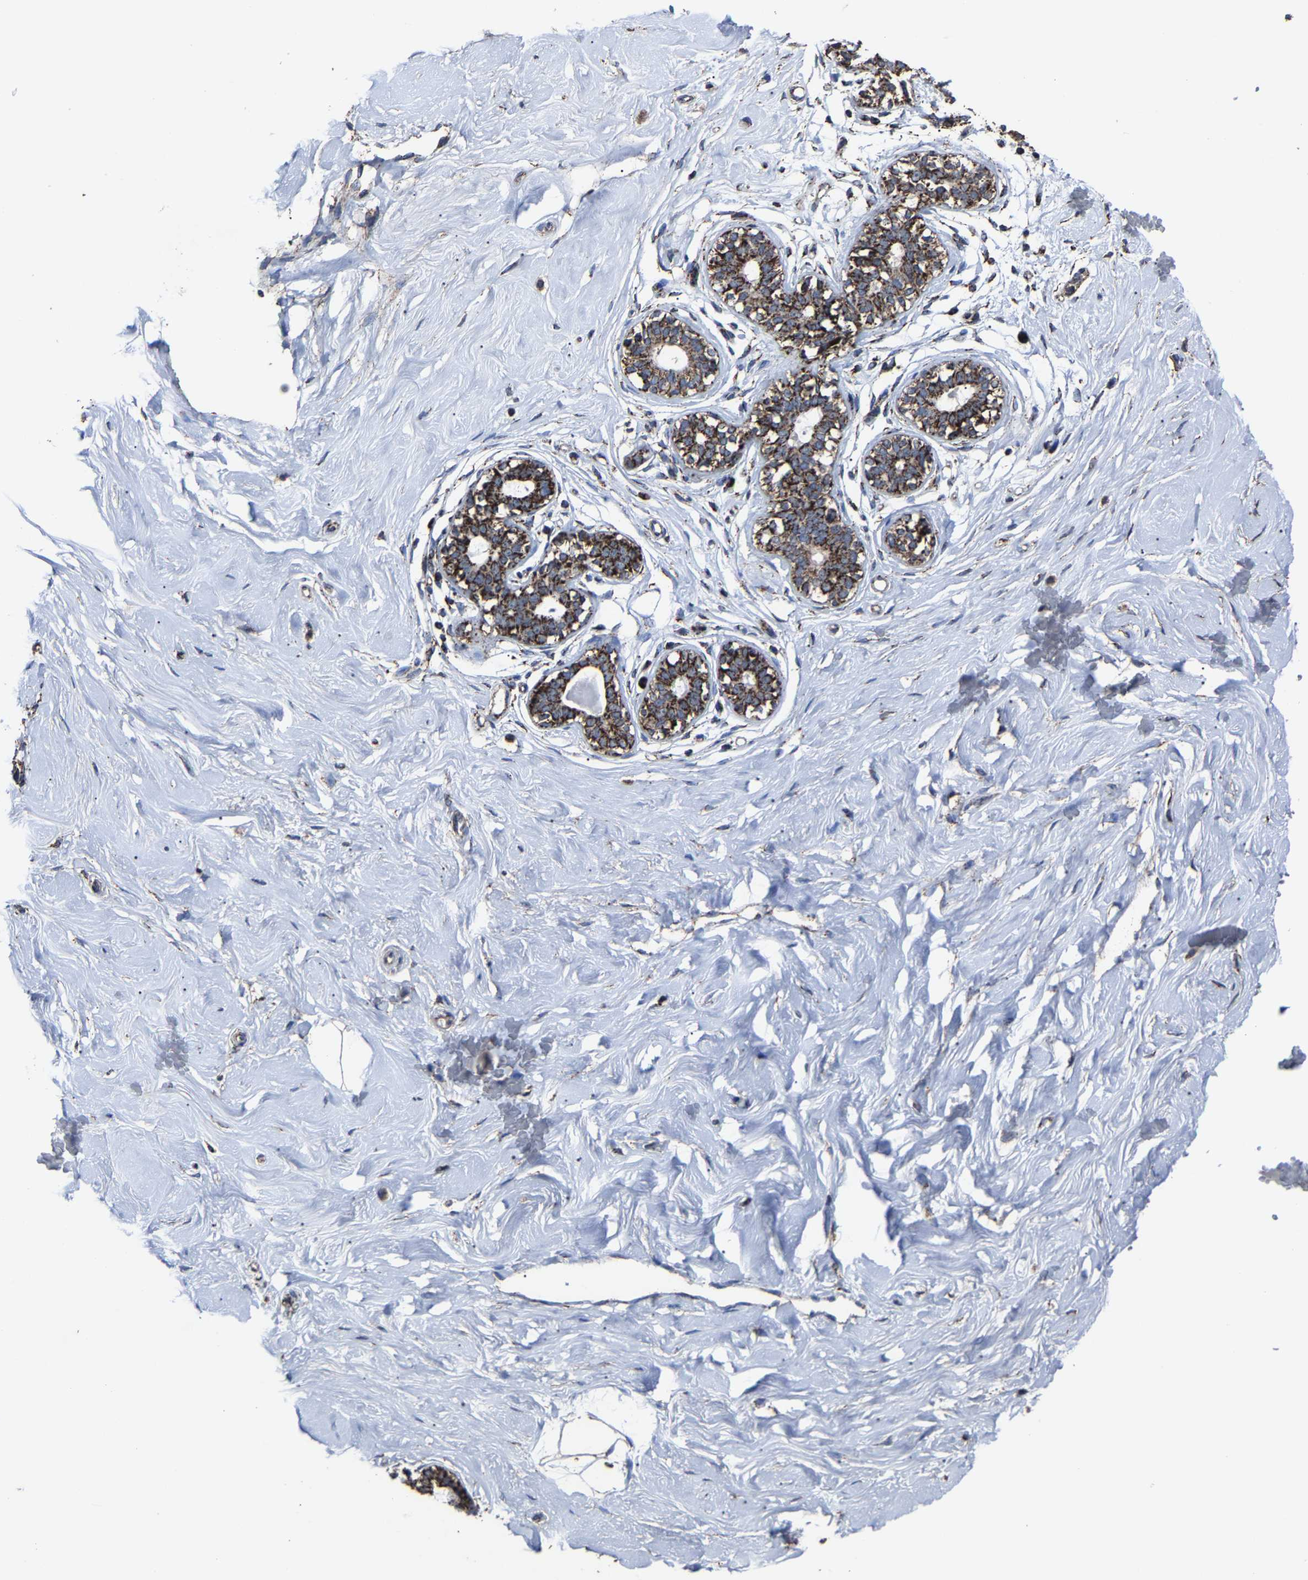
{"staining": {"intensity": "moderate", "quantity": ">75%", "location": "cytoplasmic/membranous"}, "tissue": "breast", "cell_type": "Adipocytes", "image_type": "normal", "snomed": [{"axis": "morphology", "description": "Normal tissue, NOS"}, {"axis": "topography", "description": "Breast"}], "caption": "Immunohistochemistry of benign breast reveals medium levels of moderate cytoplasmic/membranous staining in approximately >75% of adipocytes.", "gene": "NDUFV3", "patient": {"sex": "female", "age": 23}}